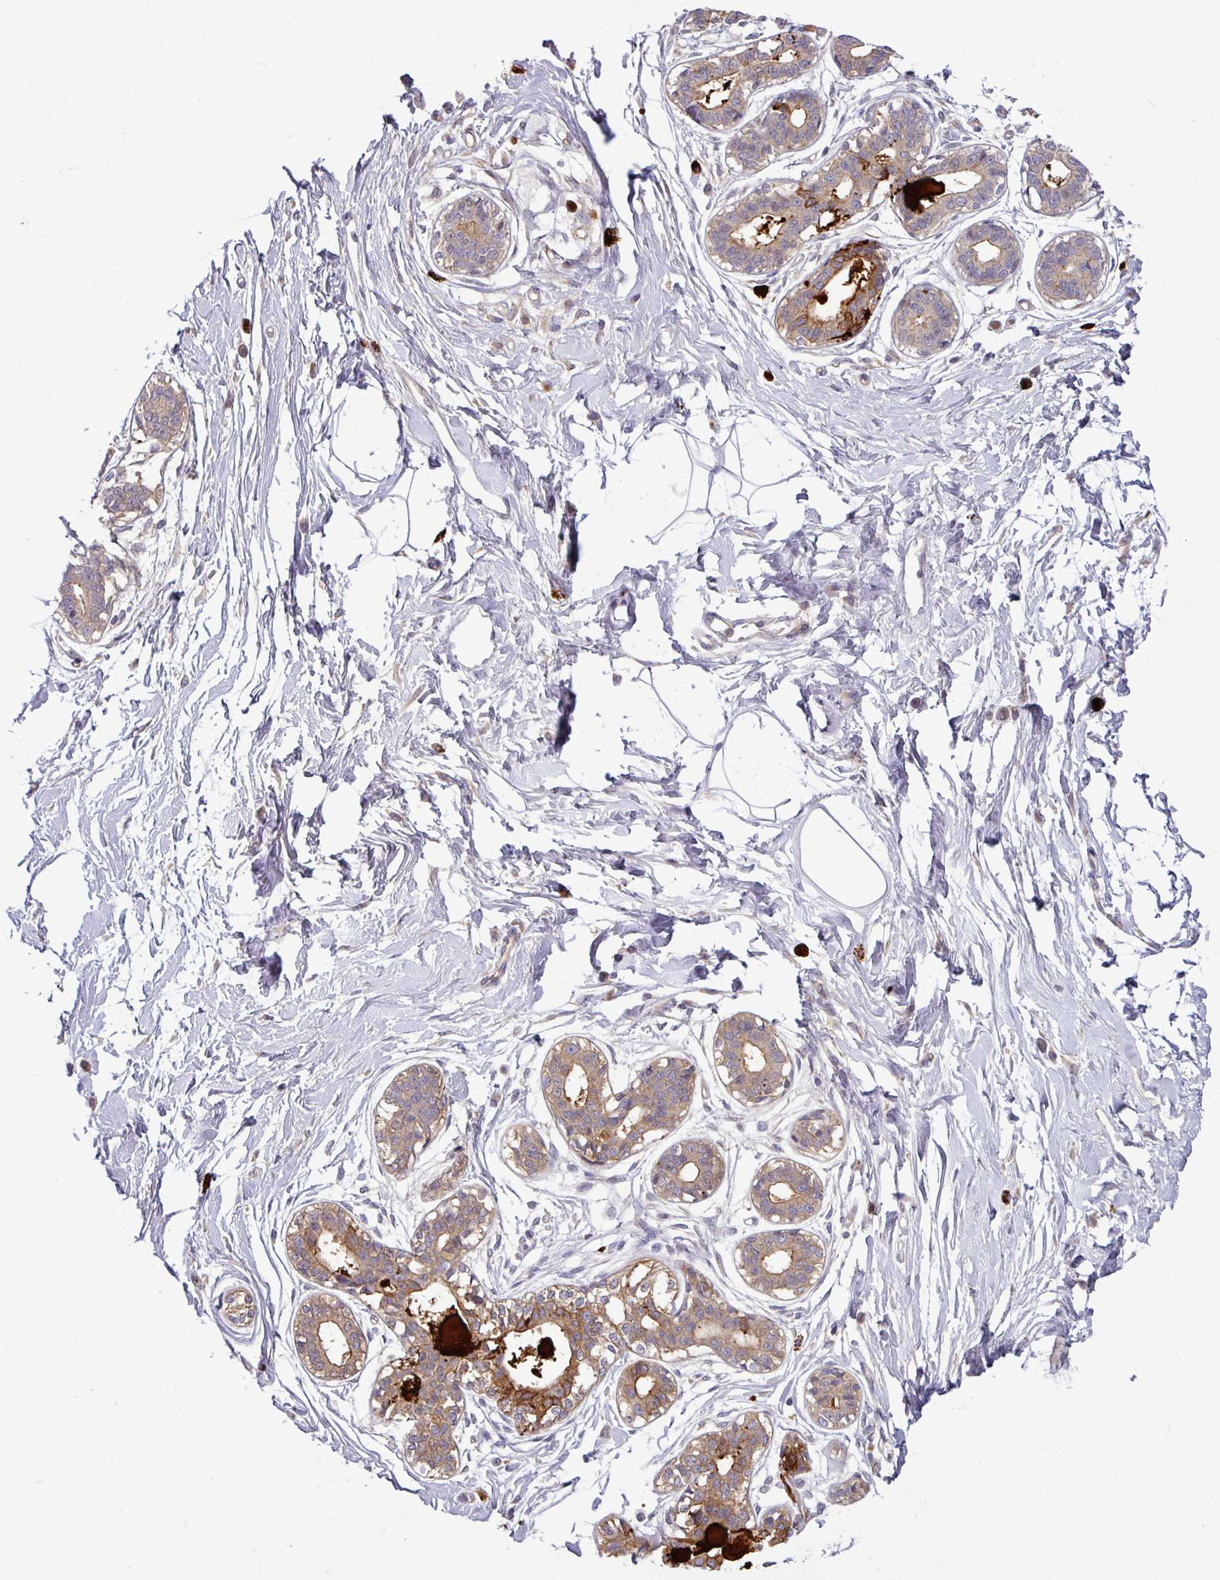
{"staining": {"intensity": "negative", "quantity": "none", "location": "none"}, "tissue": "breast", "cell_type": "Adipocytes", "image_type": "normal", "snomed": [{"axis": "morphology", "description": "Normal tissue, NOS"}, {"axis": "topography", "description": "Breast"}], "caption": "Benign breast was stained to show a protein in brown. There is no significant staining in adipocytes. (Brightfield microscopy of DAB immunohistochemistry at high magnification).", "gene": "B4GALNT4", "patient": {"sex": "female", "age": 45}}